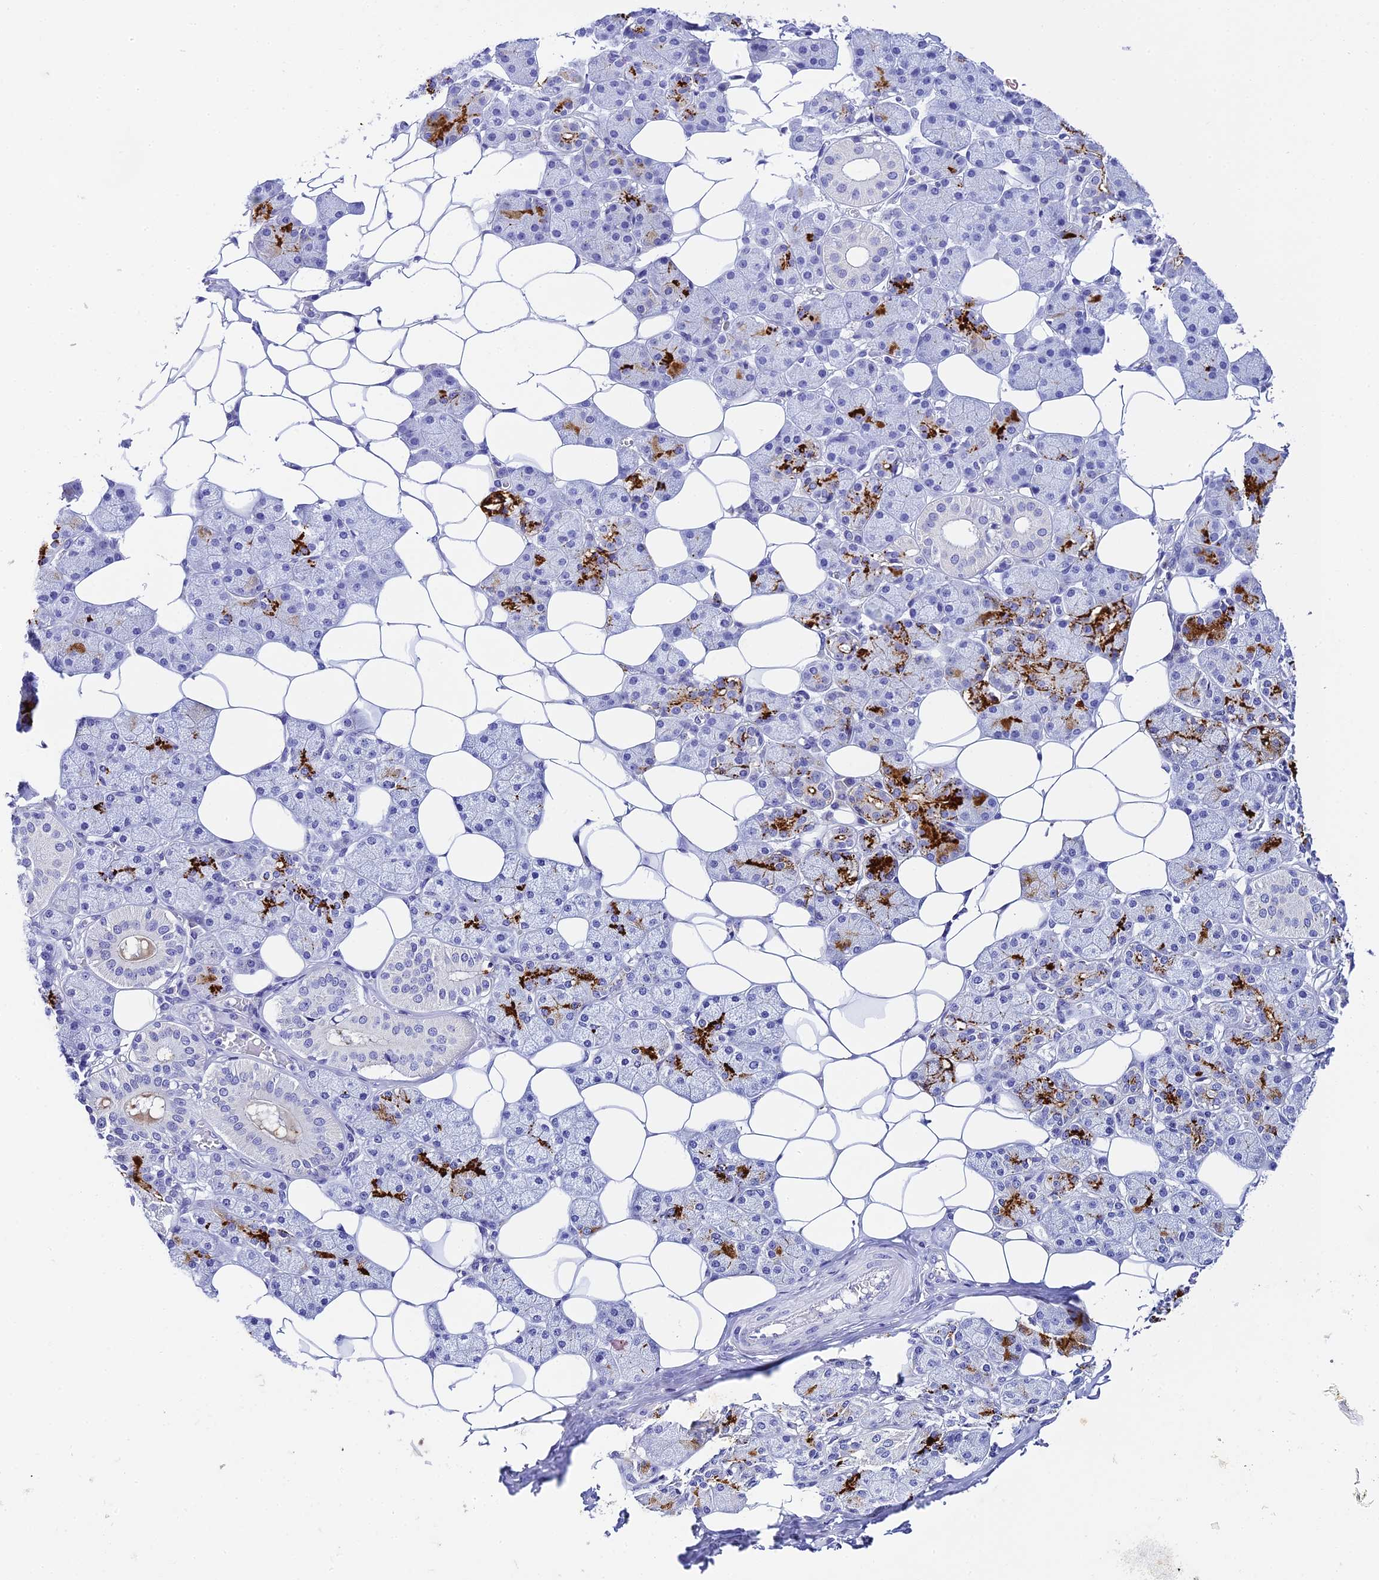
{"staining": {"intensity": "strong", "quantity": "<25%", "location": "cytoplasmic/membranous"}, "tissue": "salivary gland", "cell_type": "Glandular cells", "image_type": "normal", "snomed": [{"axis": "morphology", "description": "Normal tissue, NOS"}, {"axis": "topography", "description": "Salivary gland"}], "caption": "IHC staining of benign salivary gland, which exhibits medium levels of strong cytoplasmic/membranous expression in approximately <25% of glandular cells indicating strong cytoplasmic/membranous protein expression. The staining was performed using DAB (brown) for protein detection and nuclei were counterstained in hematoxylin (blue).", "gene": "C12orf29", "patient": {"sex": "female", "age": 33}}